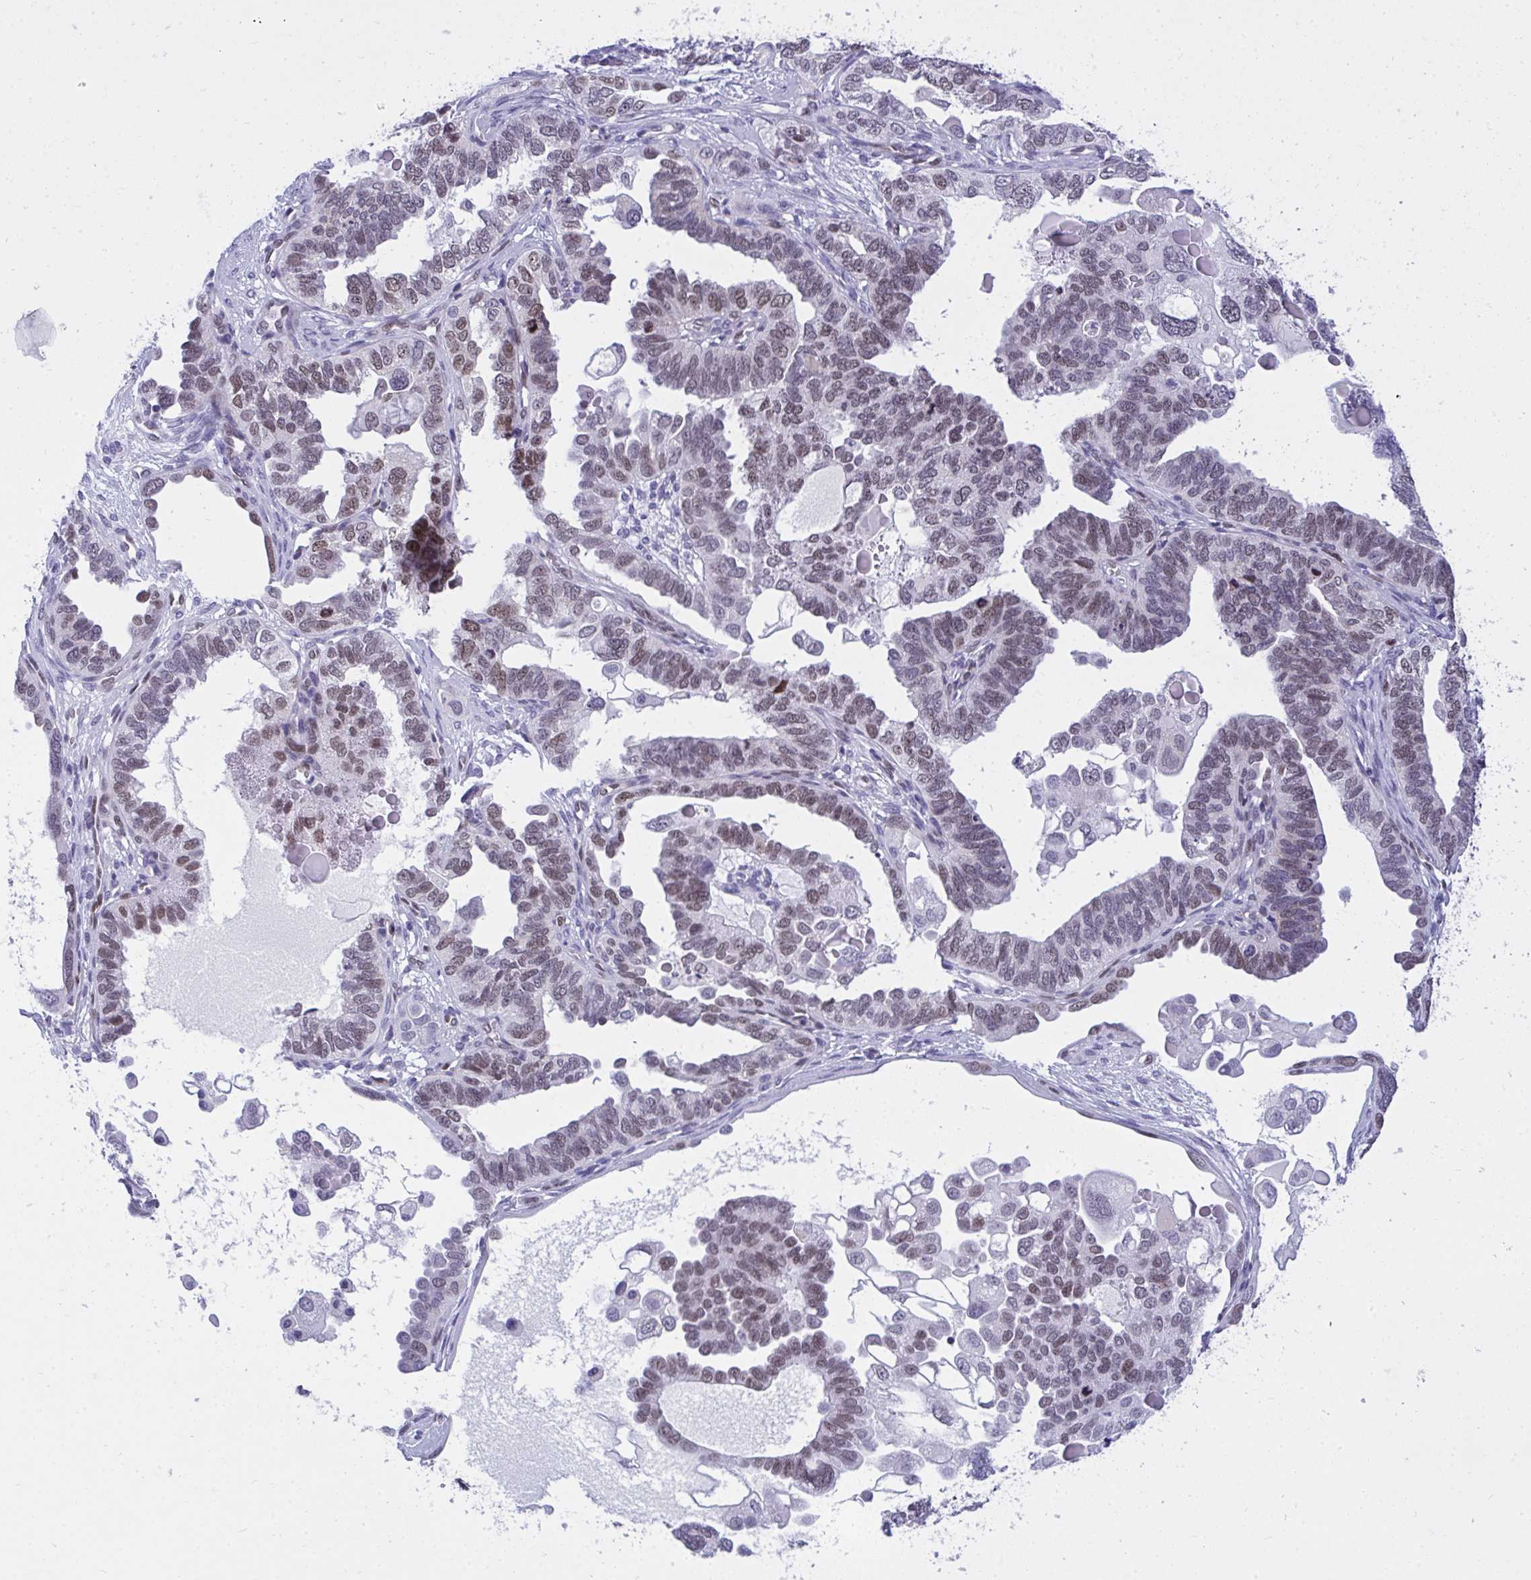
{"staining": {"intensity": "moderate", "quantity": "25%-75%", "location": "nuclear"}, "tissue": "ovarian cancer", "cell_type": "Tumor cells", "image_type": "cancer", "snomed": [{"axis": "morphology", "description": "Cystadenocarcinoma, serous, NOS"}, {"axis": "topography", "description": "Ovary"}], "caption": "Immunohistochemistry (DAB) staining of human ovarian serous cystadenocarcinoma demonstrates moderate nuclear protein staining in approximately 25%-75% of tumor cells.", "gene": "TEAD4", "patient": {"sex": "female", "age": 51}}